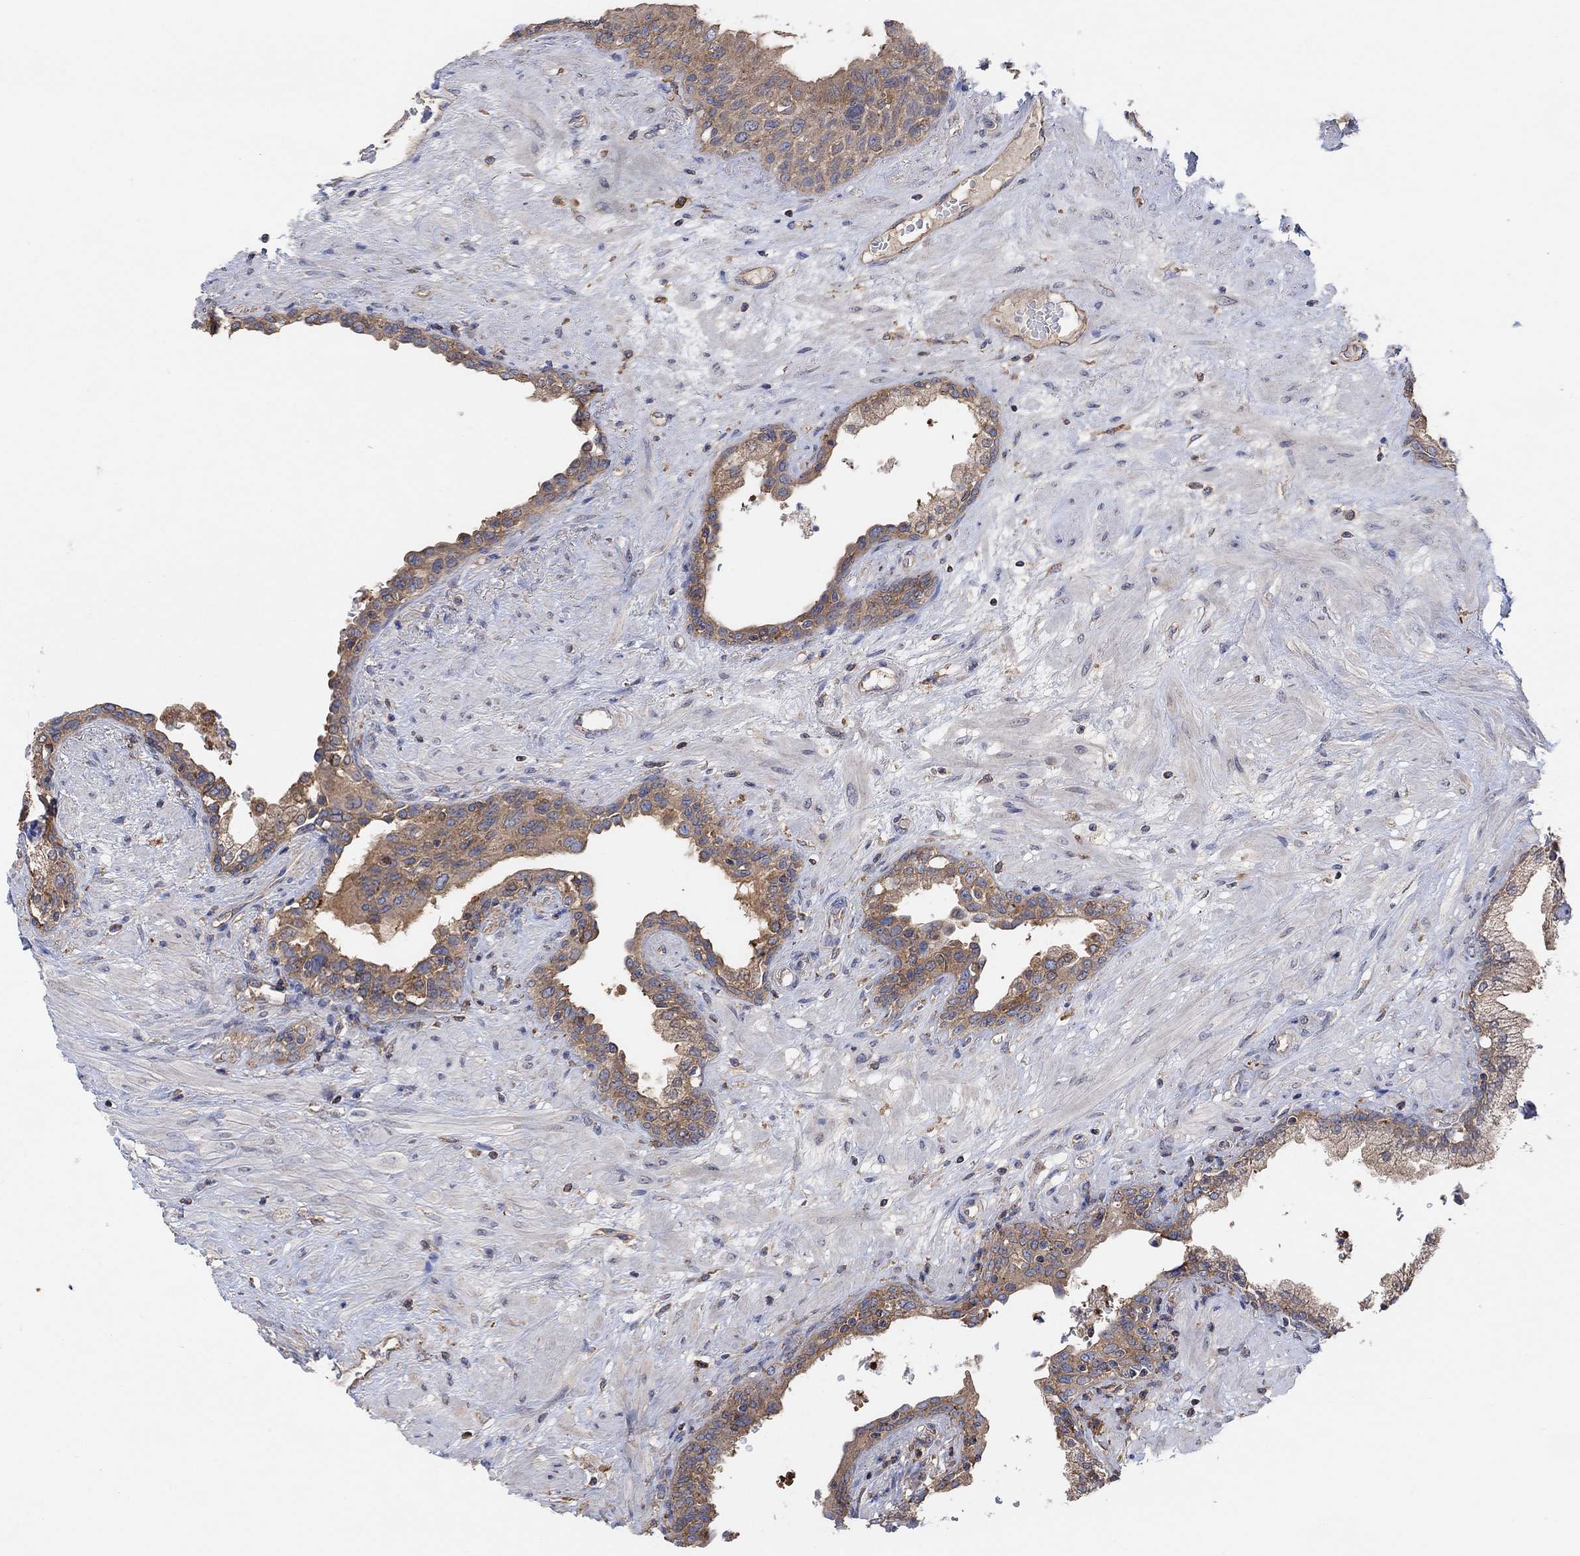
{"staining": {"intensity": "moderate", "quantity": "25%-75%", "location": "cytoplasmic/membranous"}, "tissue": "prostate", "cell_type": "Glandular cells", "image_type": "normal", "snomed": [{"axis": "morphology", "description": "Normal tissue, NOS"}, {"axis": "topography", "description": "Prostate"}], "caption": "Immunohistochemistry (DAB (3,3'-diaminobenzidine)) staining of unremarkable human prostate reveals moderate cytoplasmic/membranous protein positivity in approximately 25%-75% of glandular cells.", "gene": "BLOC1S3", "patient": {"sex": "male", "age": 63}}